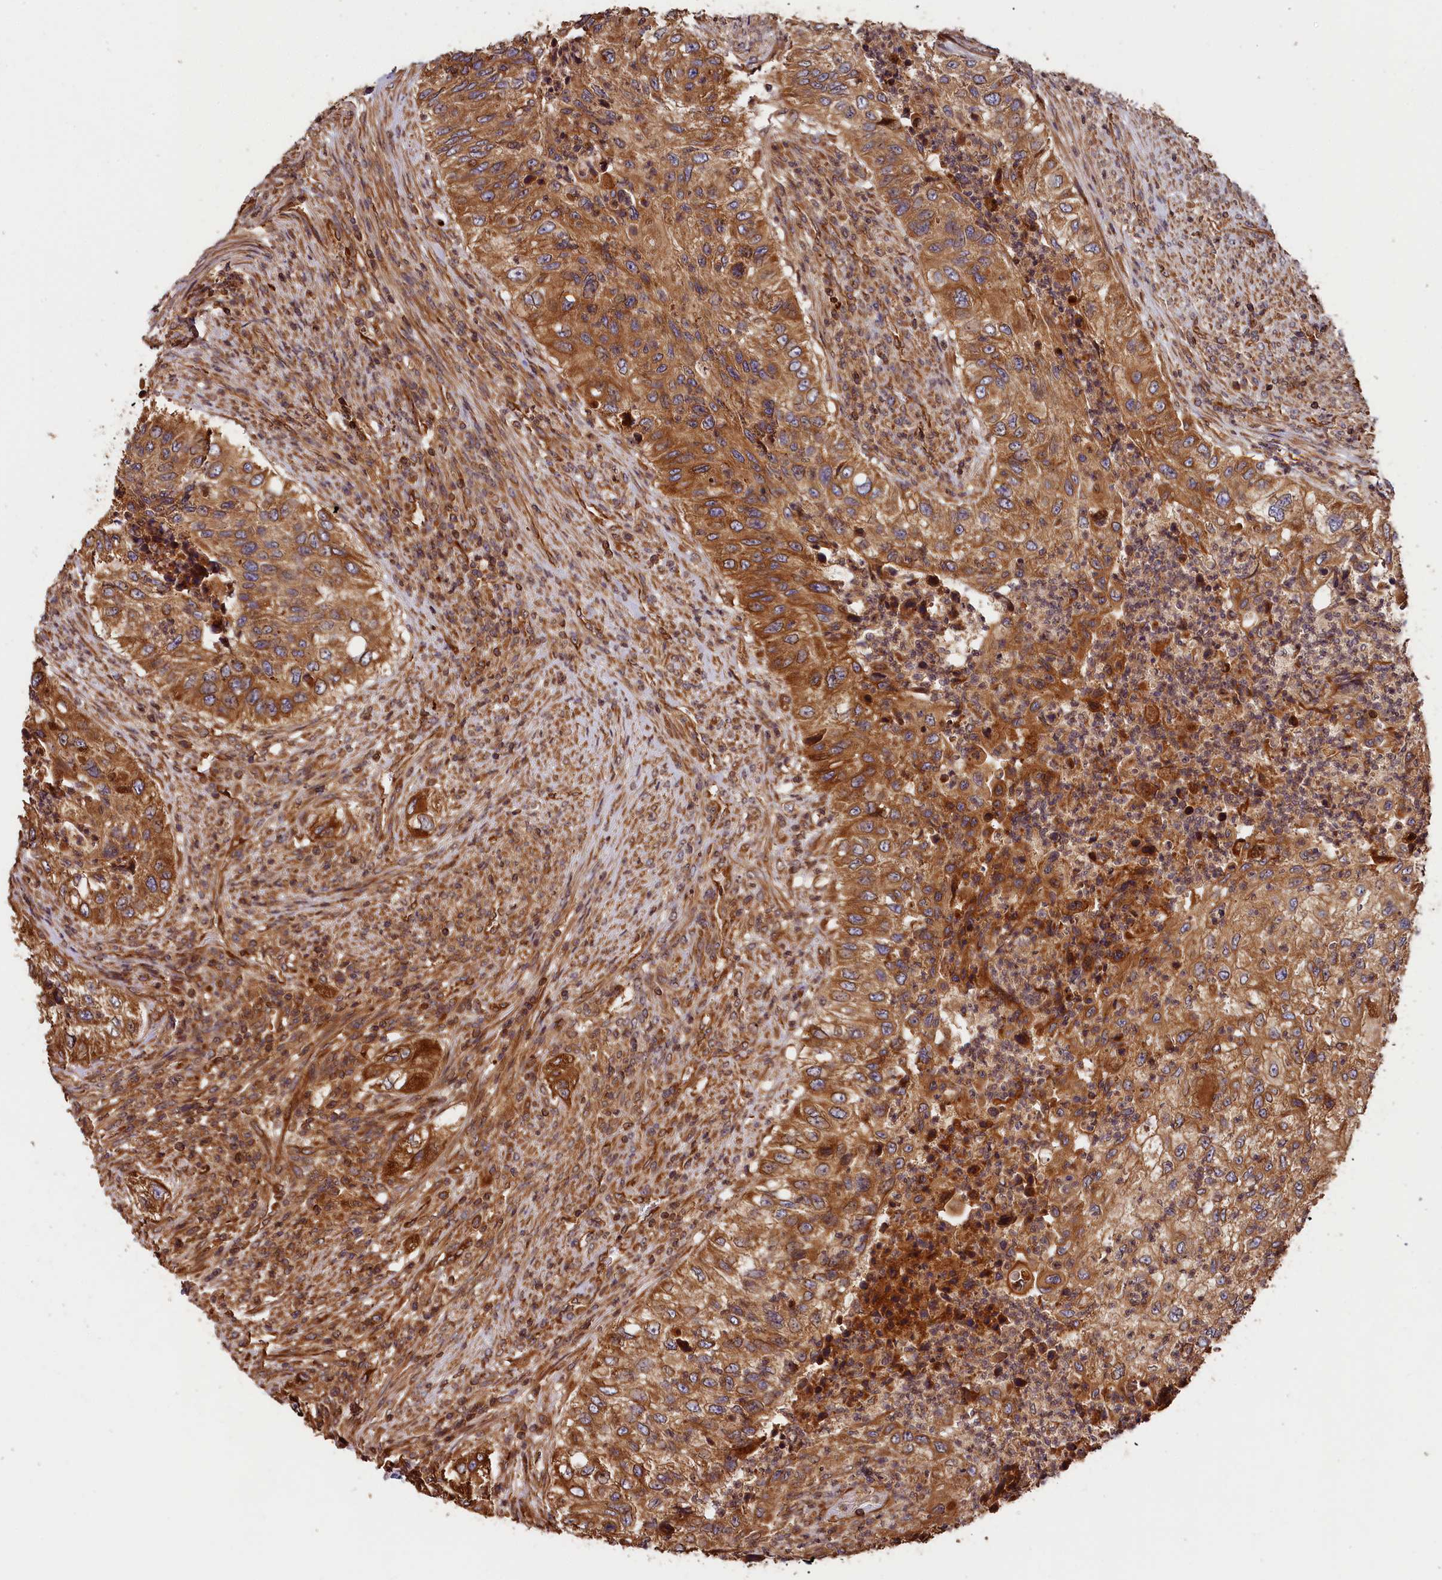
{"staining": {"intensity": "strong", "quantity": ">75%", "location": "cytoplasmic/membranous"}, "tissue": "urothelial cancer", "cell_type": "Tumor cells", "image_type": "cancer", "snomed": [{"axis": "morphology", "description": "Urothelial carcinoma, High grade"}, {"axis": "topography", "description": "Urinary bladder"}], "caption": "An immunohistochemistry micrograph of tumor tissue is shown. Protein staining in brown highlights strong cytoplasmic/membranous positivity in urothelial cancer within tumor cells.", "gene": "HMOX2", "patient": {"sex": "female", "age": 60}}